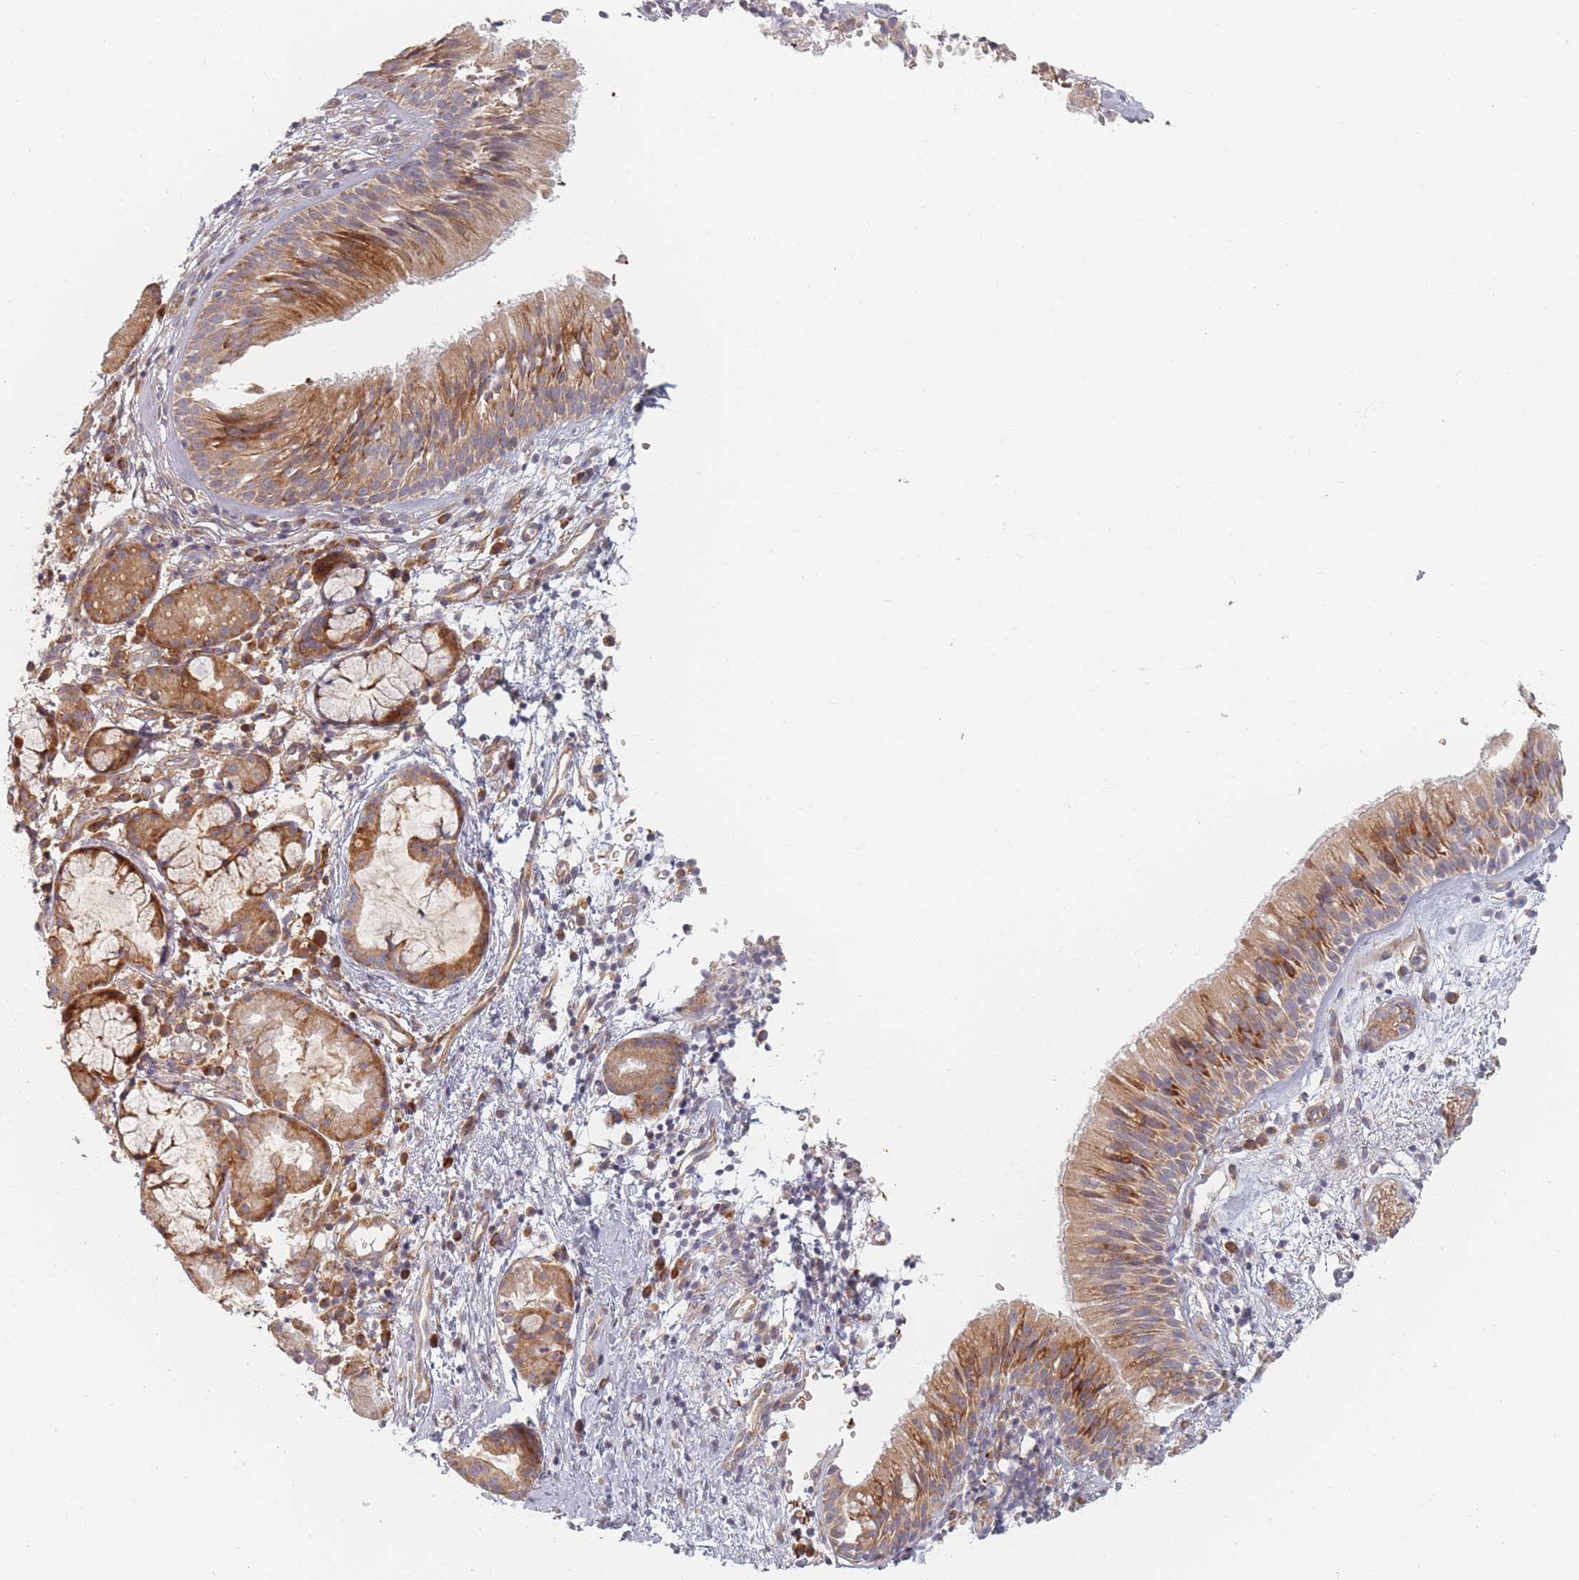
{"staining": {"intensity": "moderate", "quantity": "25%-75%", "location": "cytoplasmic/membranous"}, "tissue": "nasopharynx", "cell_type": "Respiratory epithelial cells", "image_type": "normal", "snomed": [{"axis": "morphology", "description": "Normal tissue, NOS"}, {"axis": "topography", "description": "Nasopharynx"}], "caption": "Moderate cytoplasmic/membranous protein staining is identified in about 25%-75% of respiratory epithelial cells in nasopharynx.", "gene": "ZKSCAN7", "patient": {"sex": "male", "age": 65}}